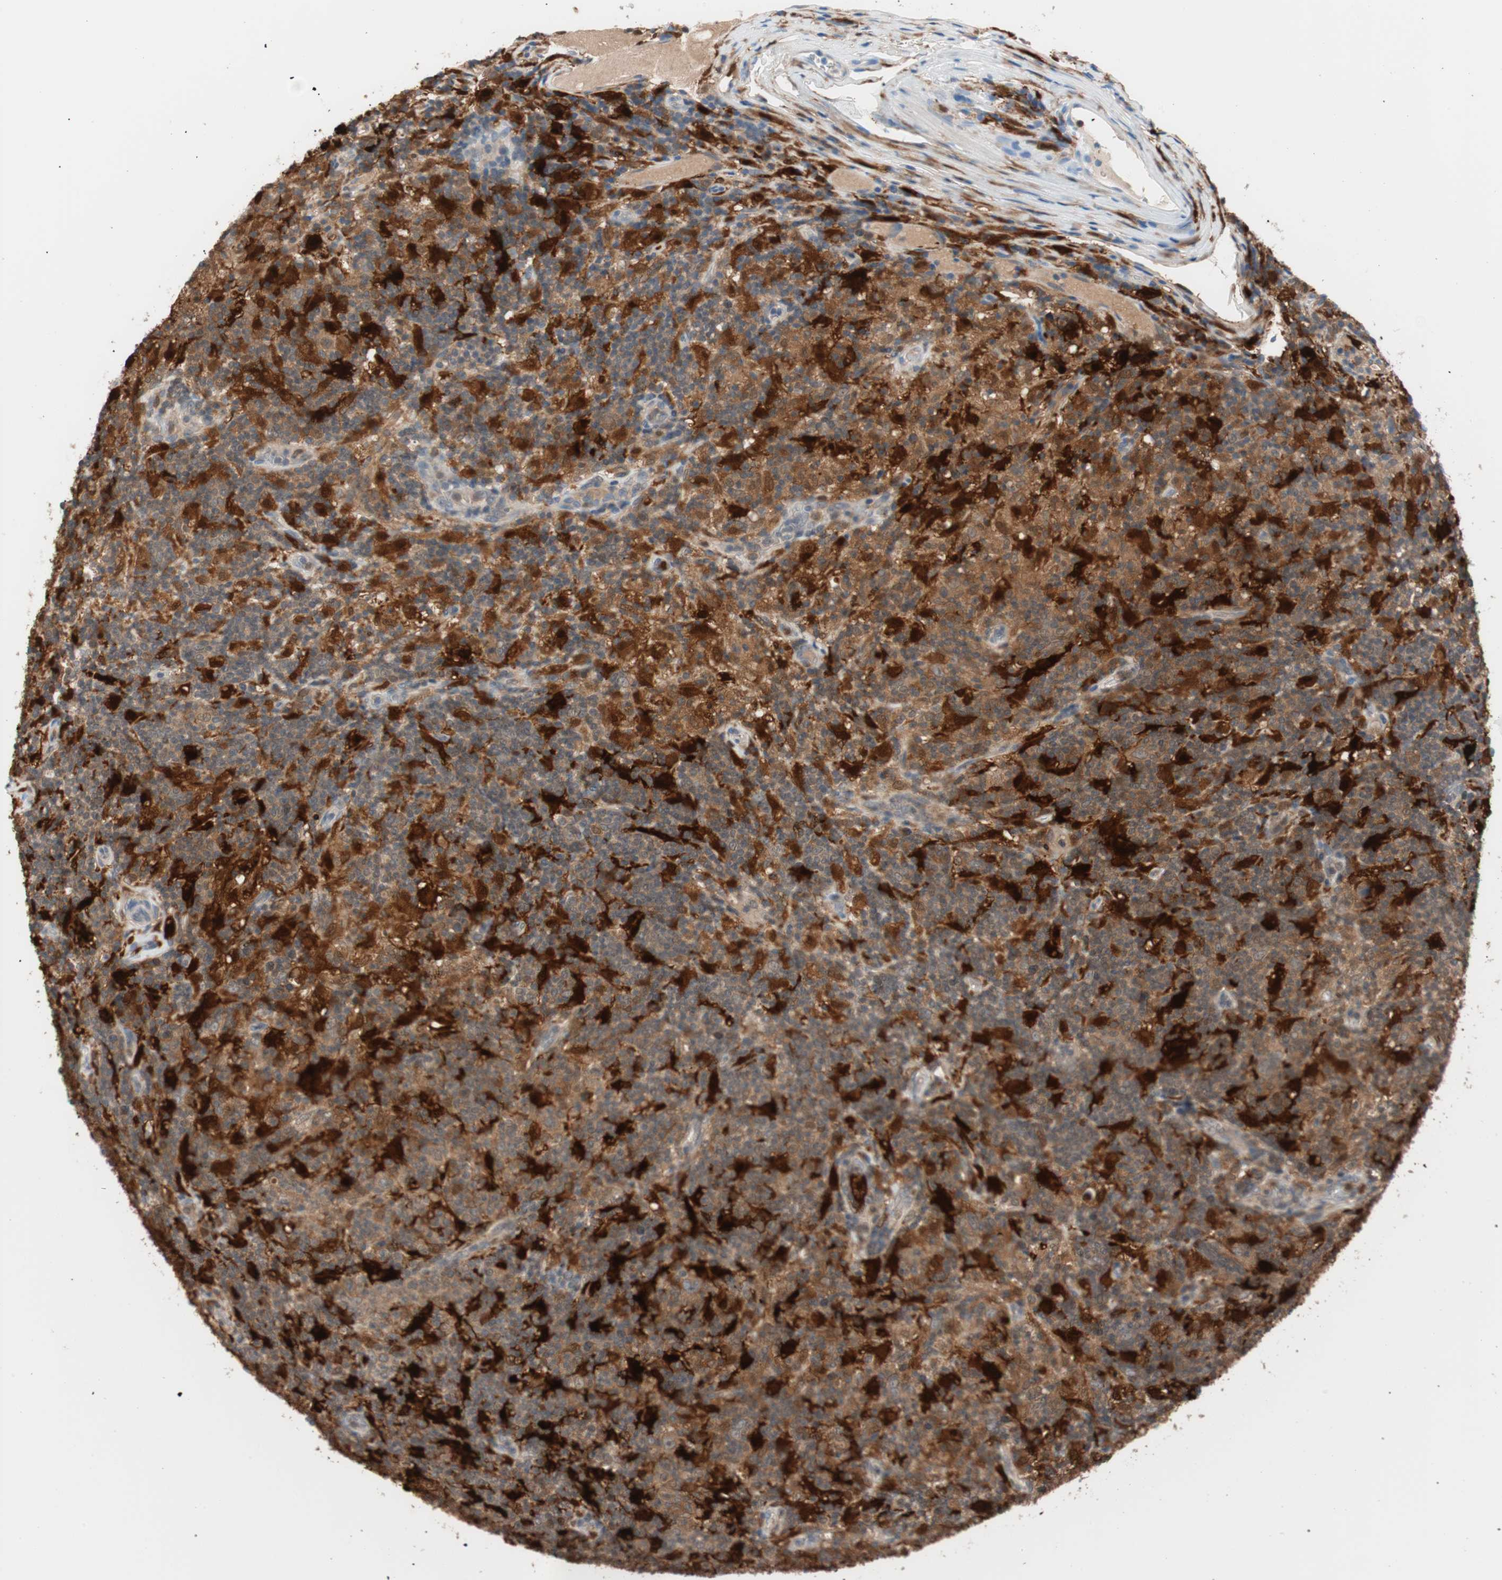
{"staining": {"intensity": "negative", "quantity": "none", "location": "none"}, "tissue": "lymphoma", "cell_type": "Tumor cells", "image_type": "cancer", "snomed": [{"axis": "morphology", "description": "Hodgkin's disease, NOS"}, {"axis": "topography", "description": "Lymph node"}], "caption": "Tumor cells show no significant protein staining in lymphoma. Nuclei are stained in blue.", "gene": "IL18", "patient": {"sex": "male", "age": 70}}